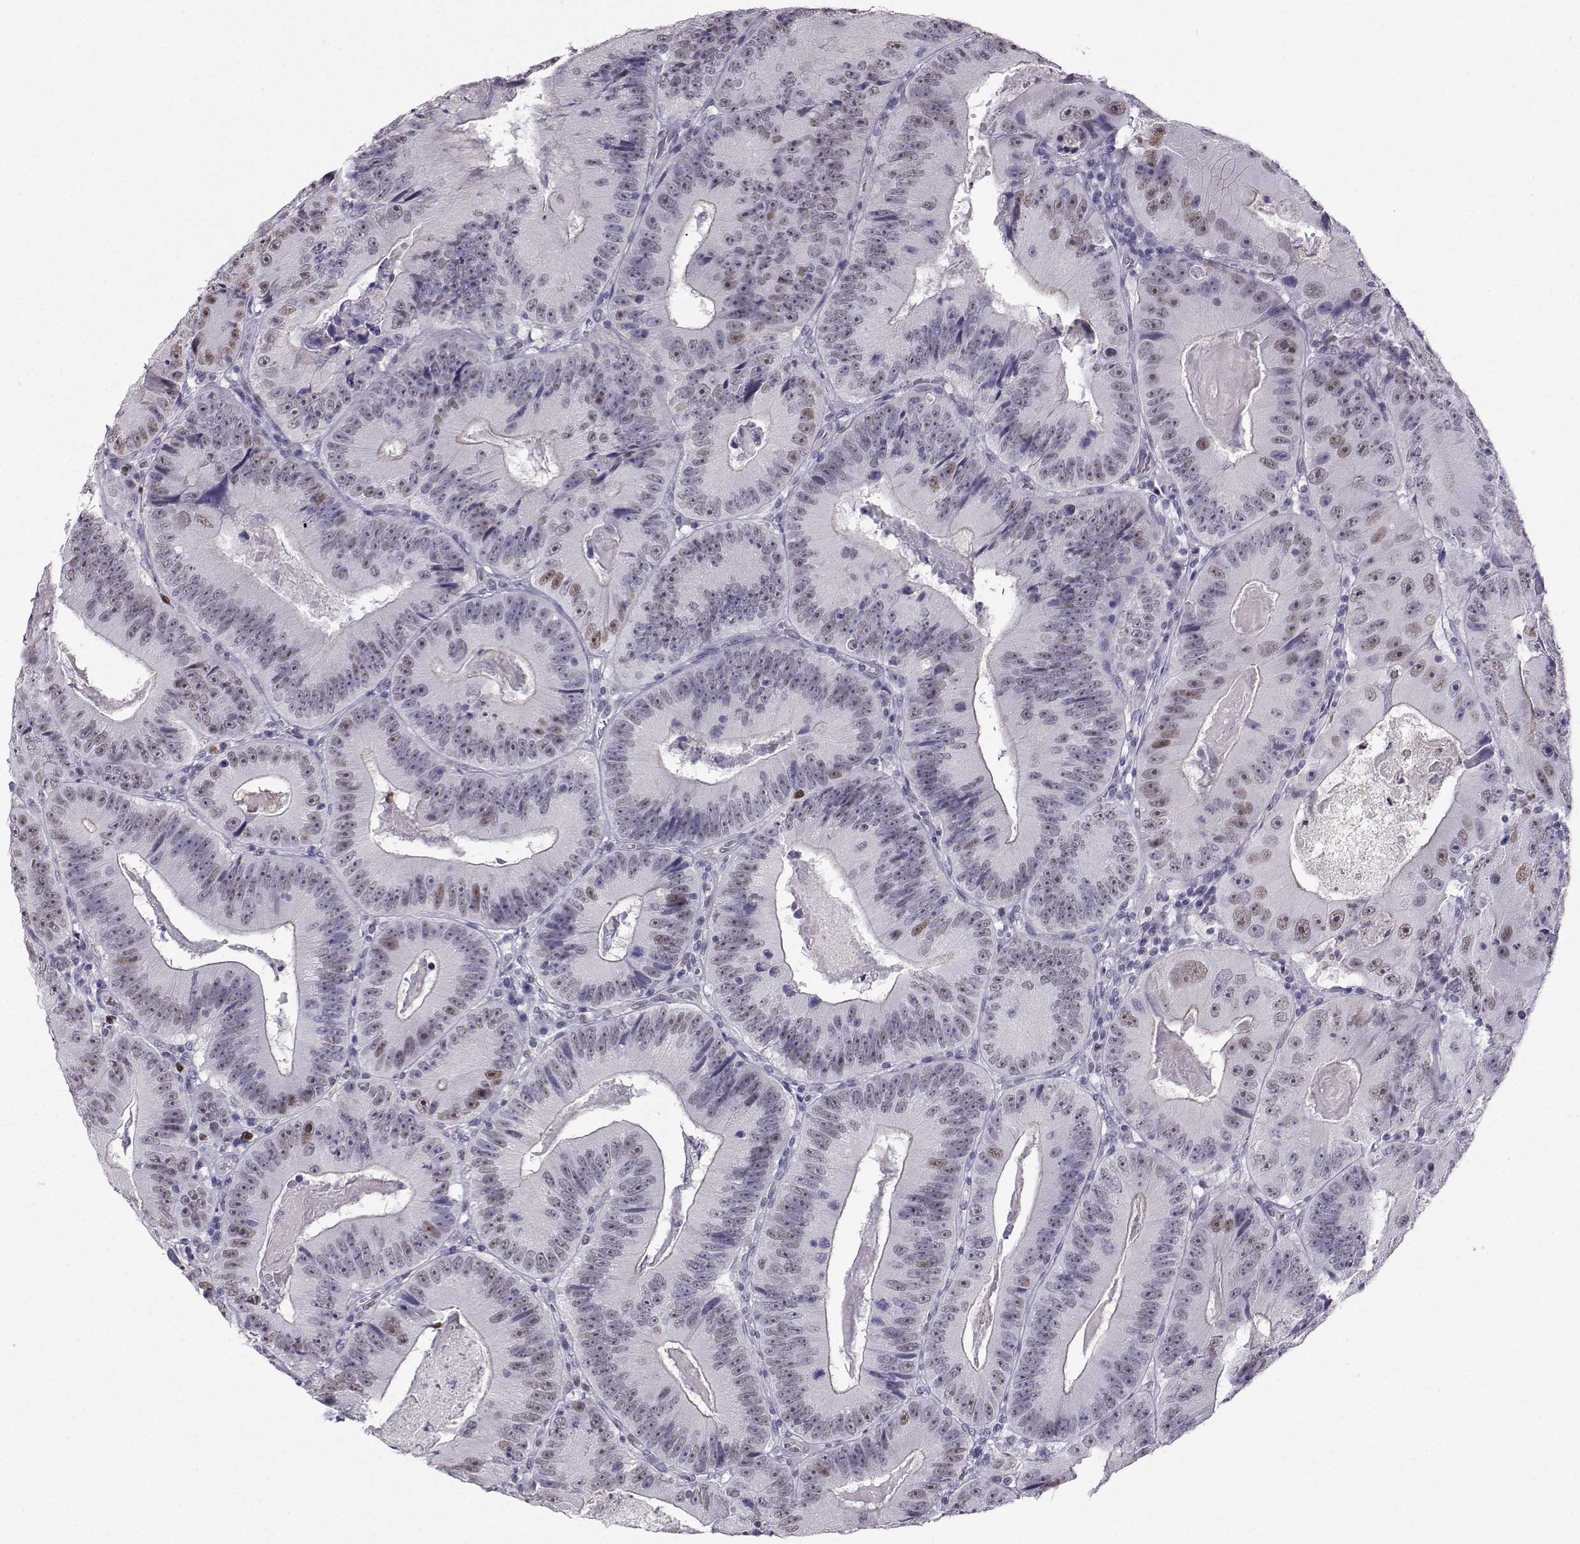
{"staining": {"intensity": "weak", "quantity": "<25%", "location": "nuclear"}, "tissue": "colorectal cancer", "cell_type": "Tumor cells", "image_type": "cancer", "snomed": [{"axis": "morphology", "description": "Adenocarcinoma, NOS"}, {"axis": "topography", "description": "Colon"}], "caption": "This is a photomicrograph of immunohistochemistry staining of colorectal cancer, which shows no positivity in tumor cells.", "gene": "TEDC2", "patient": {"sex": "female", "age": 86}}